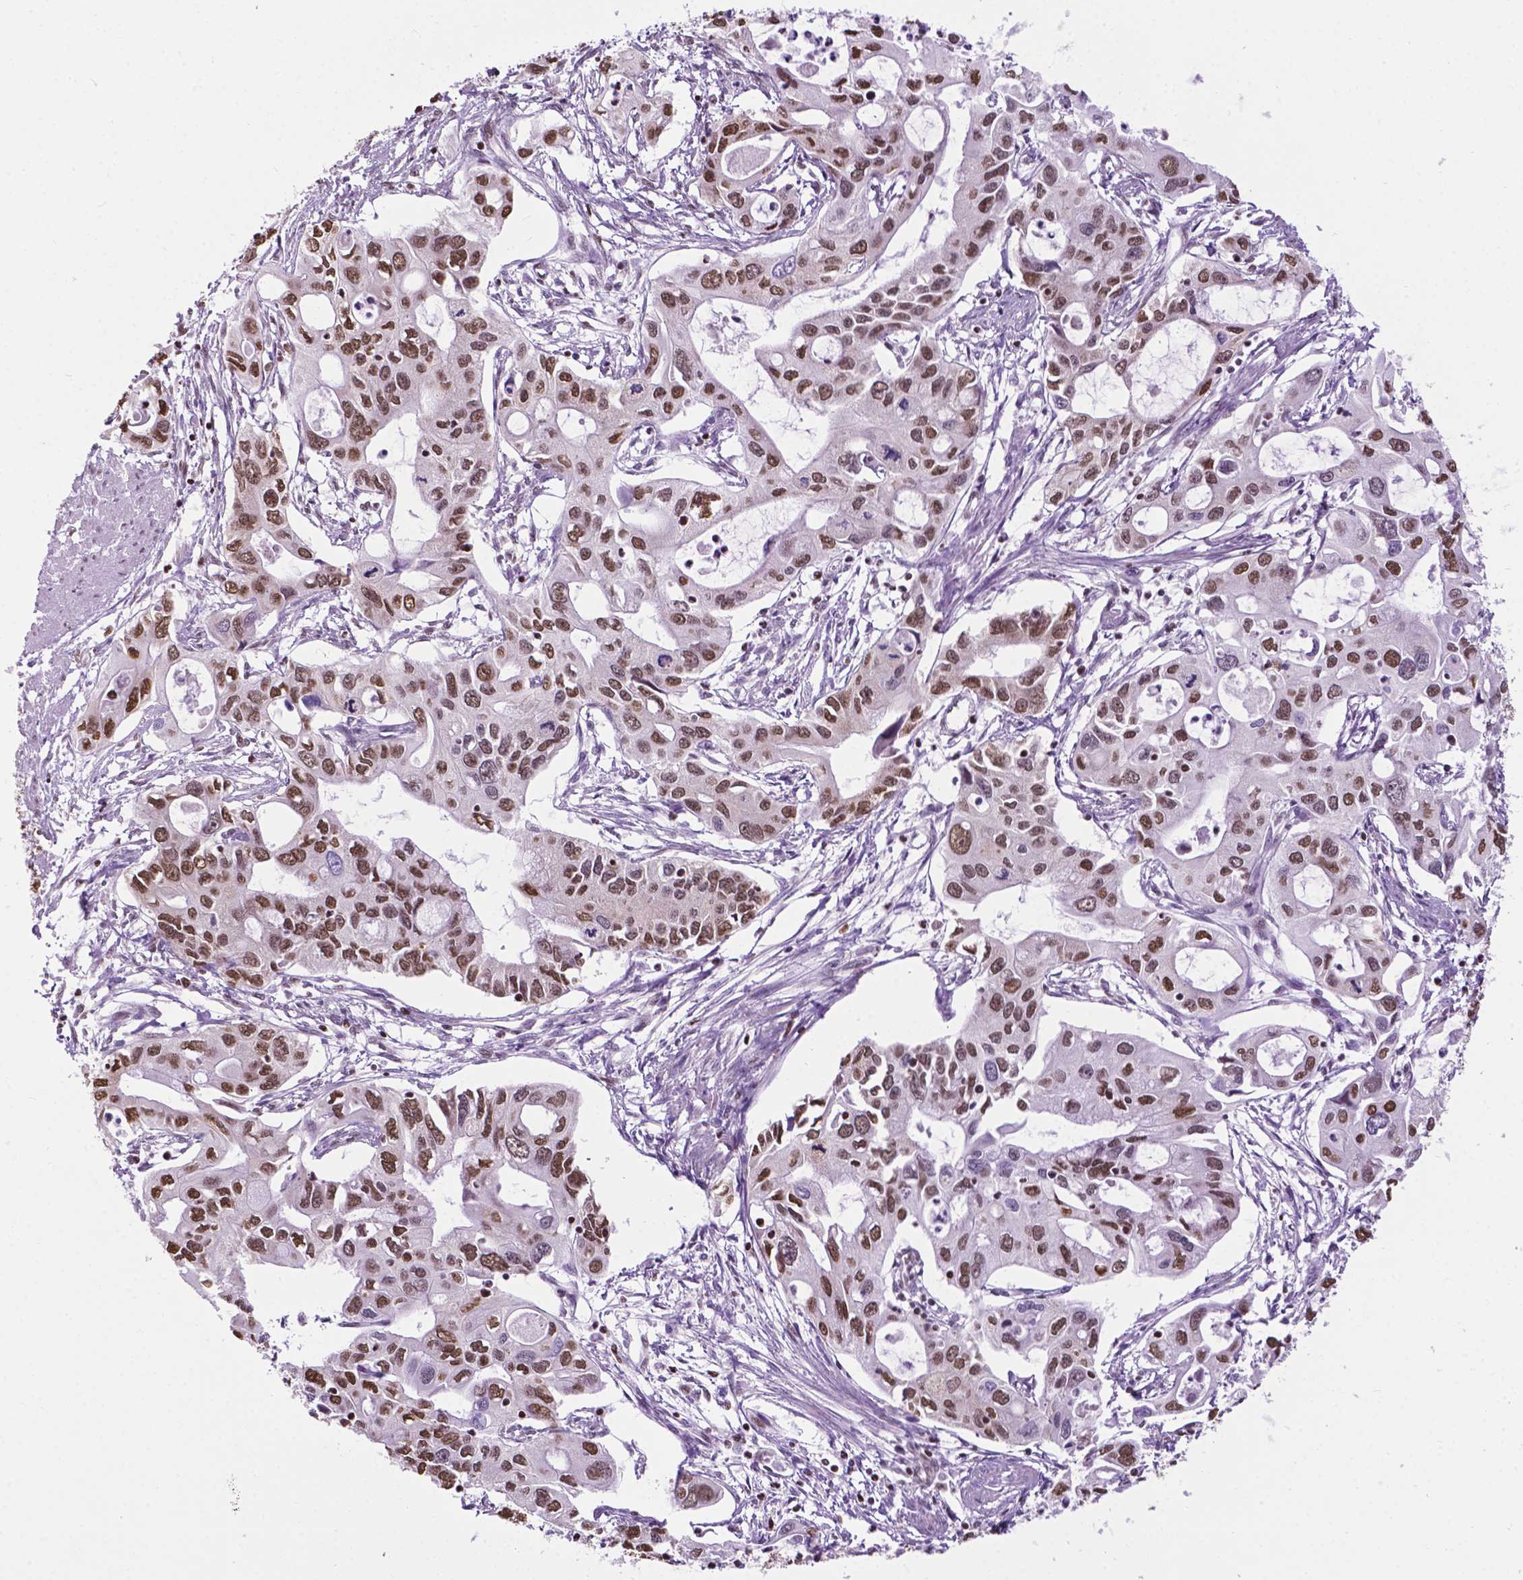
{"staining": {"intensity": "moderate", "quantity": ">75%", "location": "nuclear"}, "tissue": "pancreatic cancer", "cell_type": "Tumor cells", "image_type": "cancer", "snomed": [{"axis": "morphology", "description": "Adenocarcinoma, NOS"}, {"axis": "topography", "description": "Pancreas"}], "caption": "Immunohistochemistry staining of pancreatic adenocarcinoma, which demonstrates medium levels of moderate nuclear expression in approximately >75% of tumor cells indicating moderate nuclear protein expression. The staining was performed using DAB (brown) for protein detection and nuclei were counterstained in hematoxylin (blue).", "gene": "COL23A1", "patient": {"sex": "male", "age": 60}}